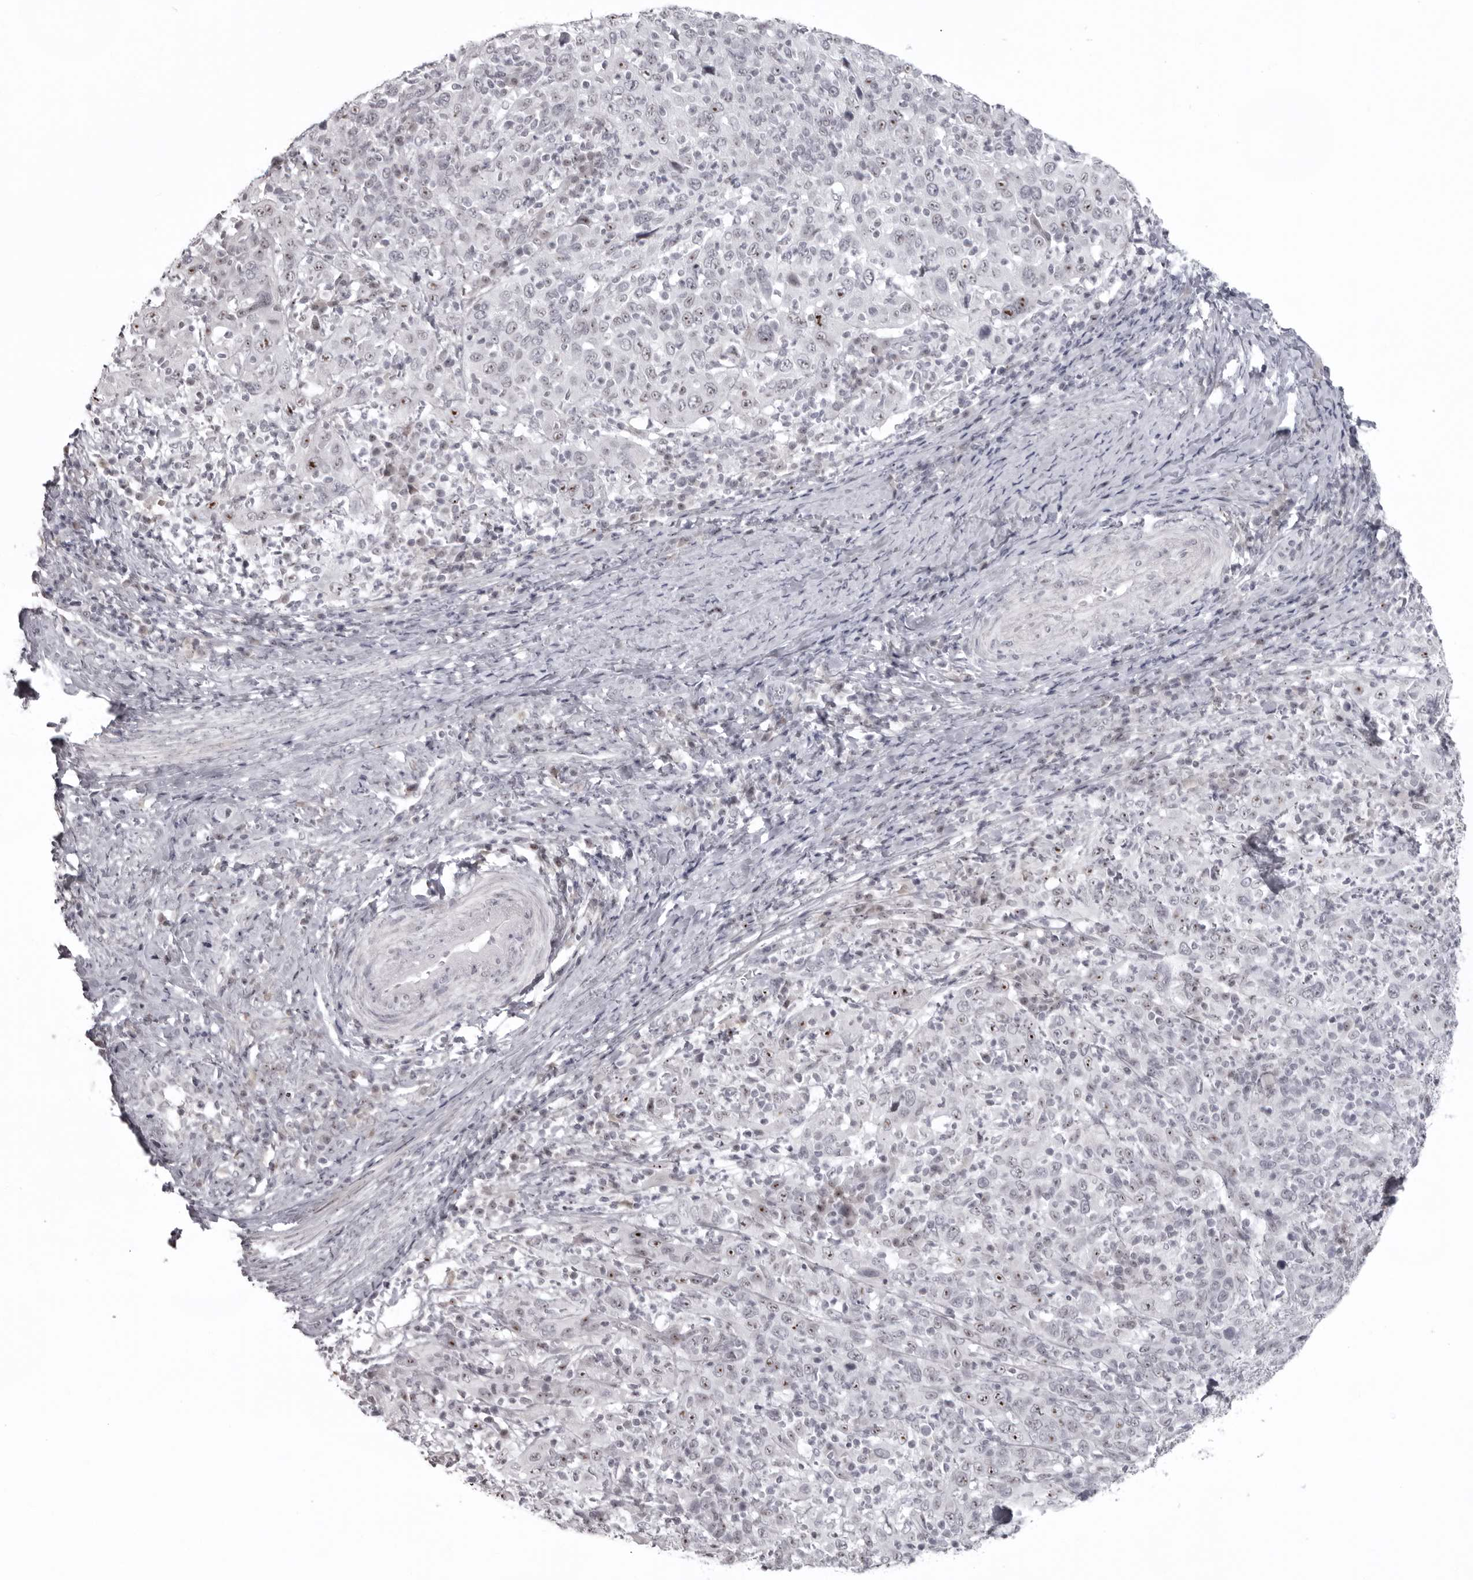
{"staining": {"intensity": "moderate", "quantity": "<25%", "location": "nuclear"}, "tissue": "cervical cancer", "cell_type": "Tumor cells", "image_type": "cancer", "snomed": [{"axis": "morphology", "description": "Squamous cell carcinoma, NOS"}, {"axis": "topography", "description": "Cervix"}], "caption": "Protein expression analysis of human cervical squamous cell carcinoma reveals moderate nuclear staining in approximately <25% of tumor cells.", "gene": "HELZ", "patient": {"sex": "female", "age": 46}}